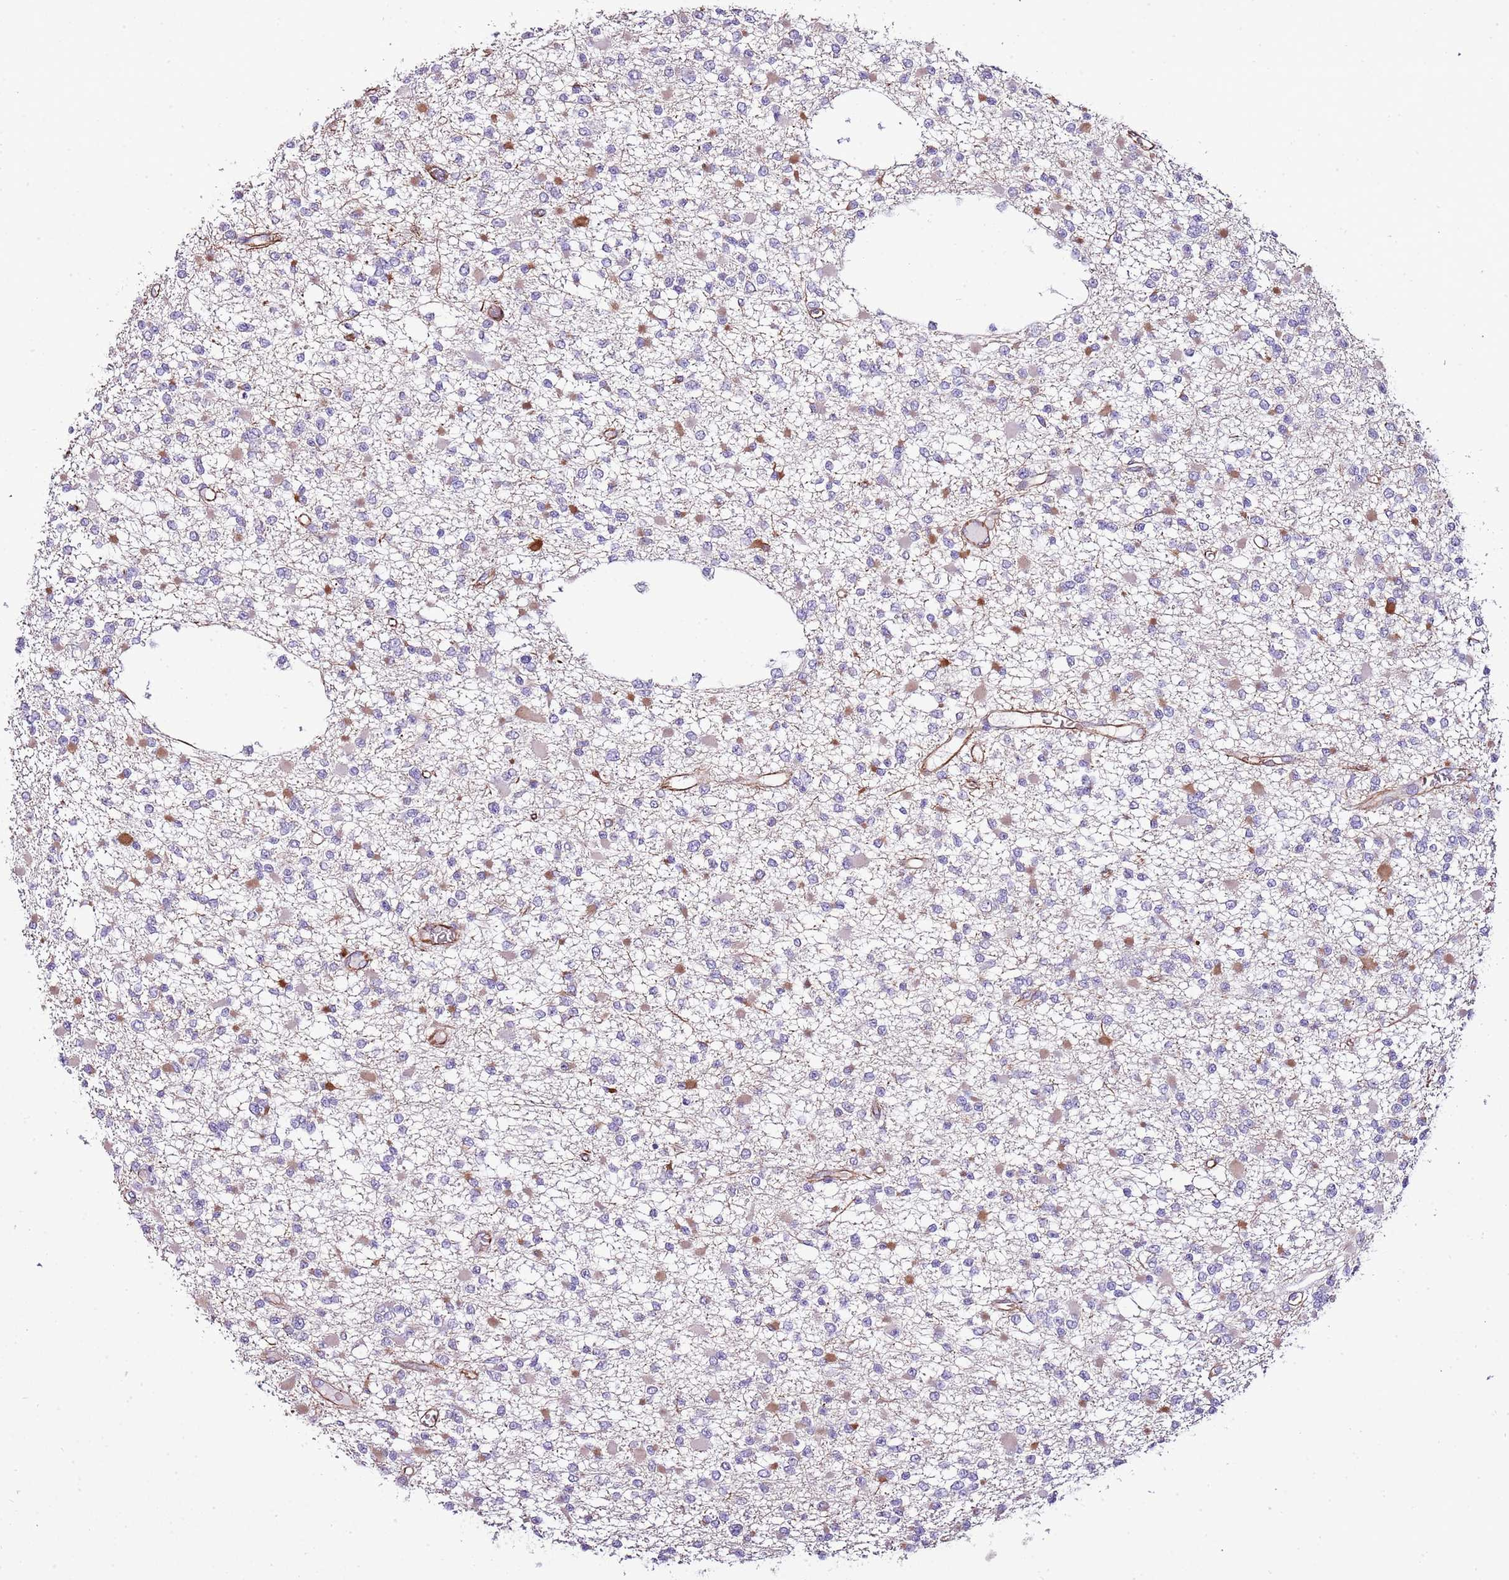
{"staining": {"intensity": "negative", "quantity": "none", "location": "none"}, "tissue": "glioma", "cell_type": "Tumor cells", "image_type": "cancer", "snomed": [{"axis": "morphology", "description": "Glioma, malignant, Low grade"}, {"axis": "topography", "description": "Brain"}], "caption": "DAB (3,3'-diaminobenzidine) immunohistochemical staining of human glioma displays no significant staining in tumor cells.", "gene": "ZNF786", "patient": {"sex": "female", "age": 22}}